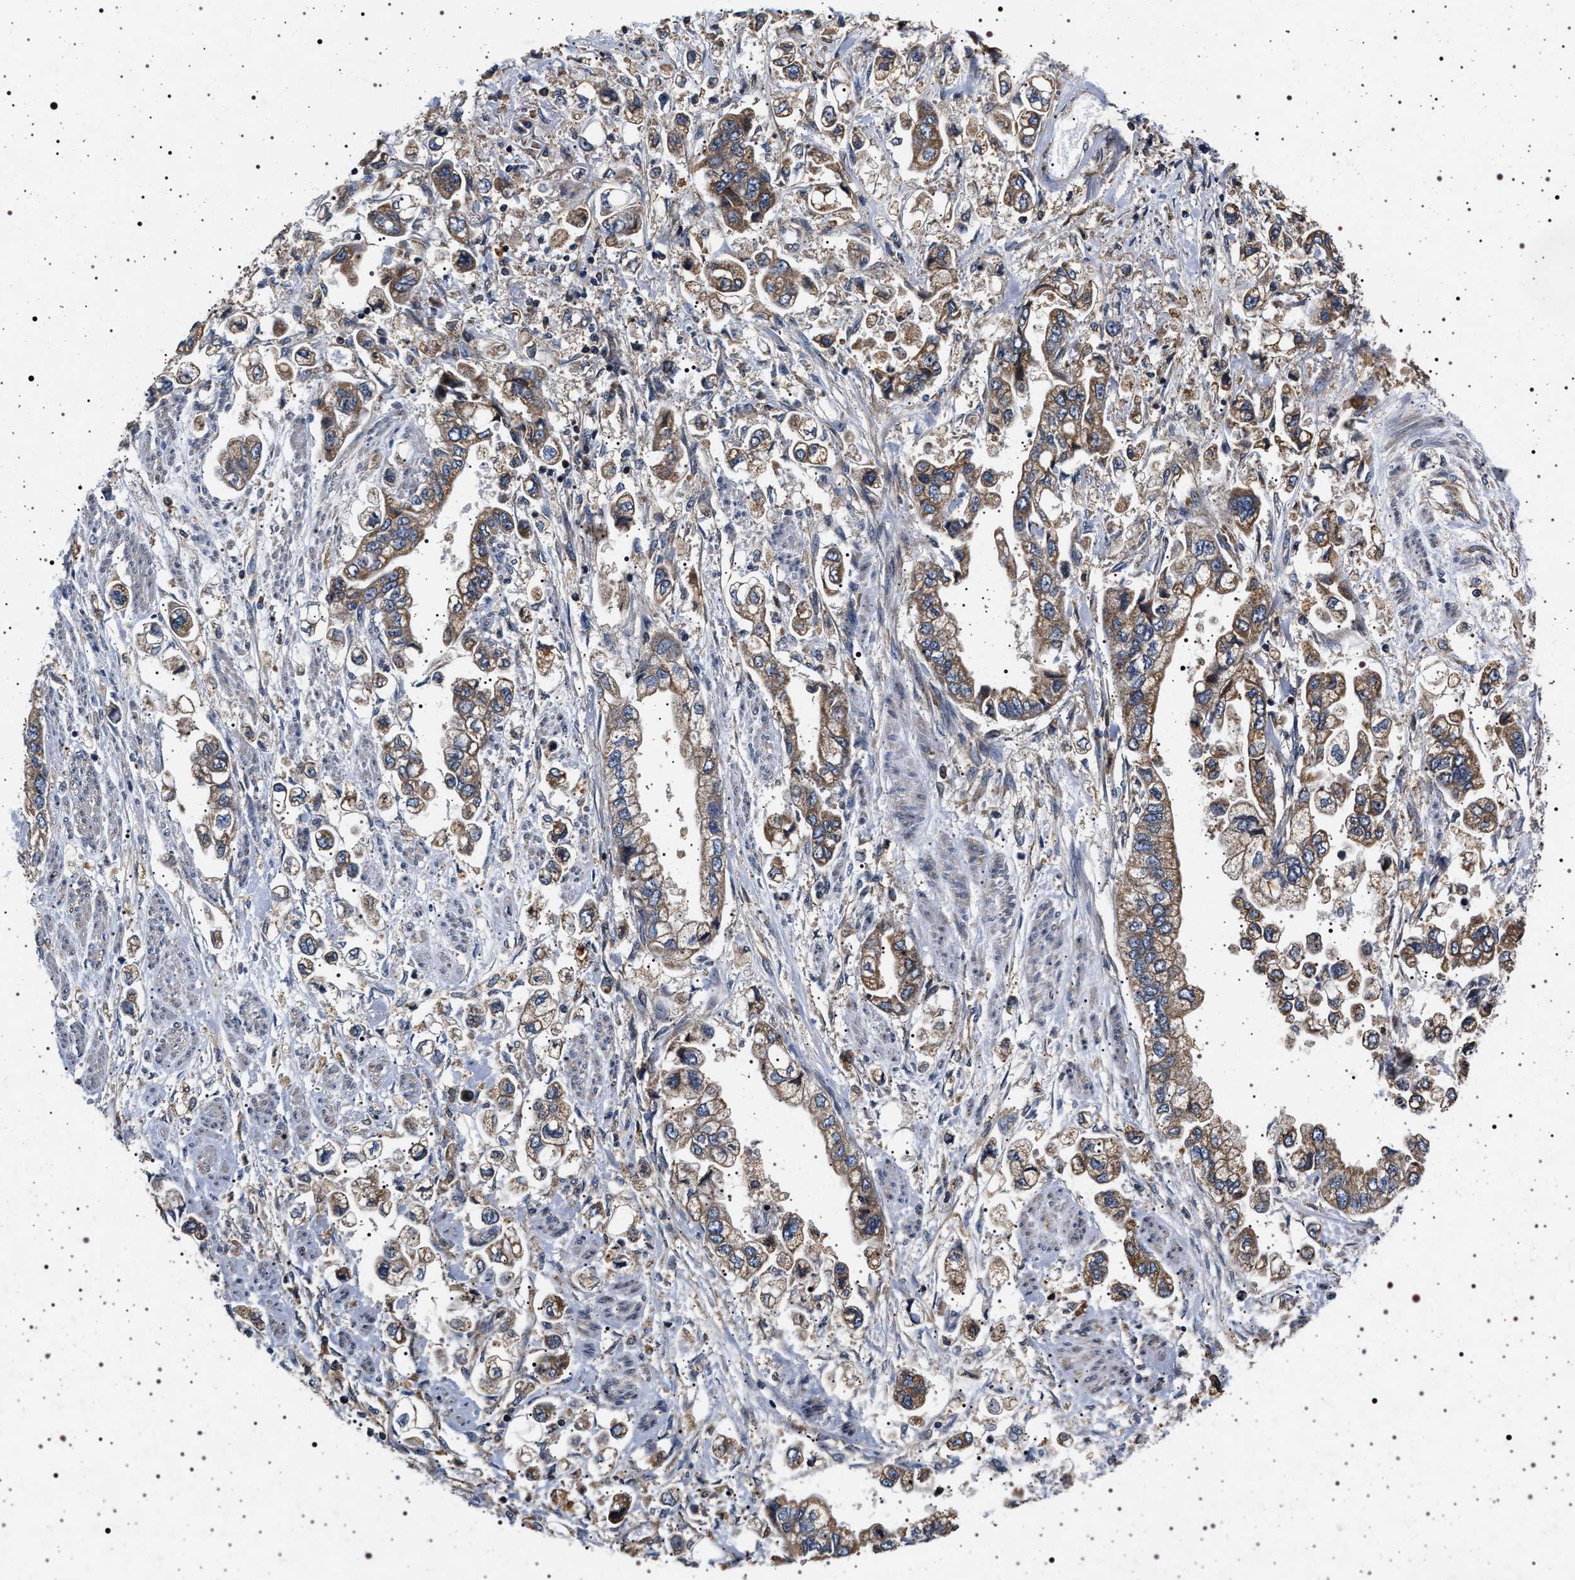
{"staining": {"intensity": "weak", "quantity": ">75%", "location": "cytoplasmic/membranous"}, "tissue": "stomach cancer", "cell_type": "Tumor cells", "image_type": "cancer", "snomed": [{"axis": "morphology", "description": "Normal tissue, NOS"}, {"axis": "morphology", "description": "Adenocarcinoma, NOS"}, {"axis": "topography", "description": "Stomach"}], "caption": "Protein expression analysis of human stomach adenocarcinoma reveals weak cytoplasmic/membranous staining in about >75% of tumor cells.", "gene": "DCBLD2", "patient": {"sex": "male", "age": 62}}